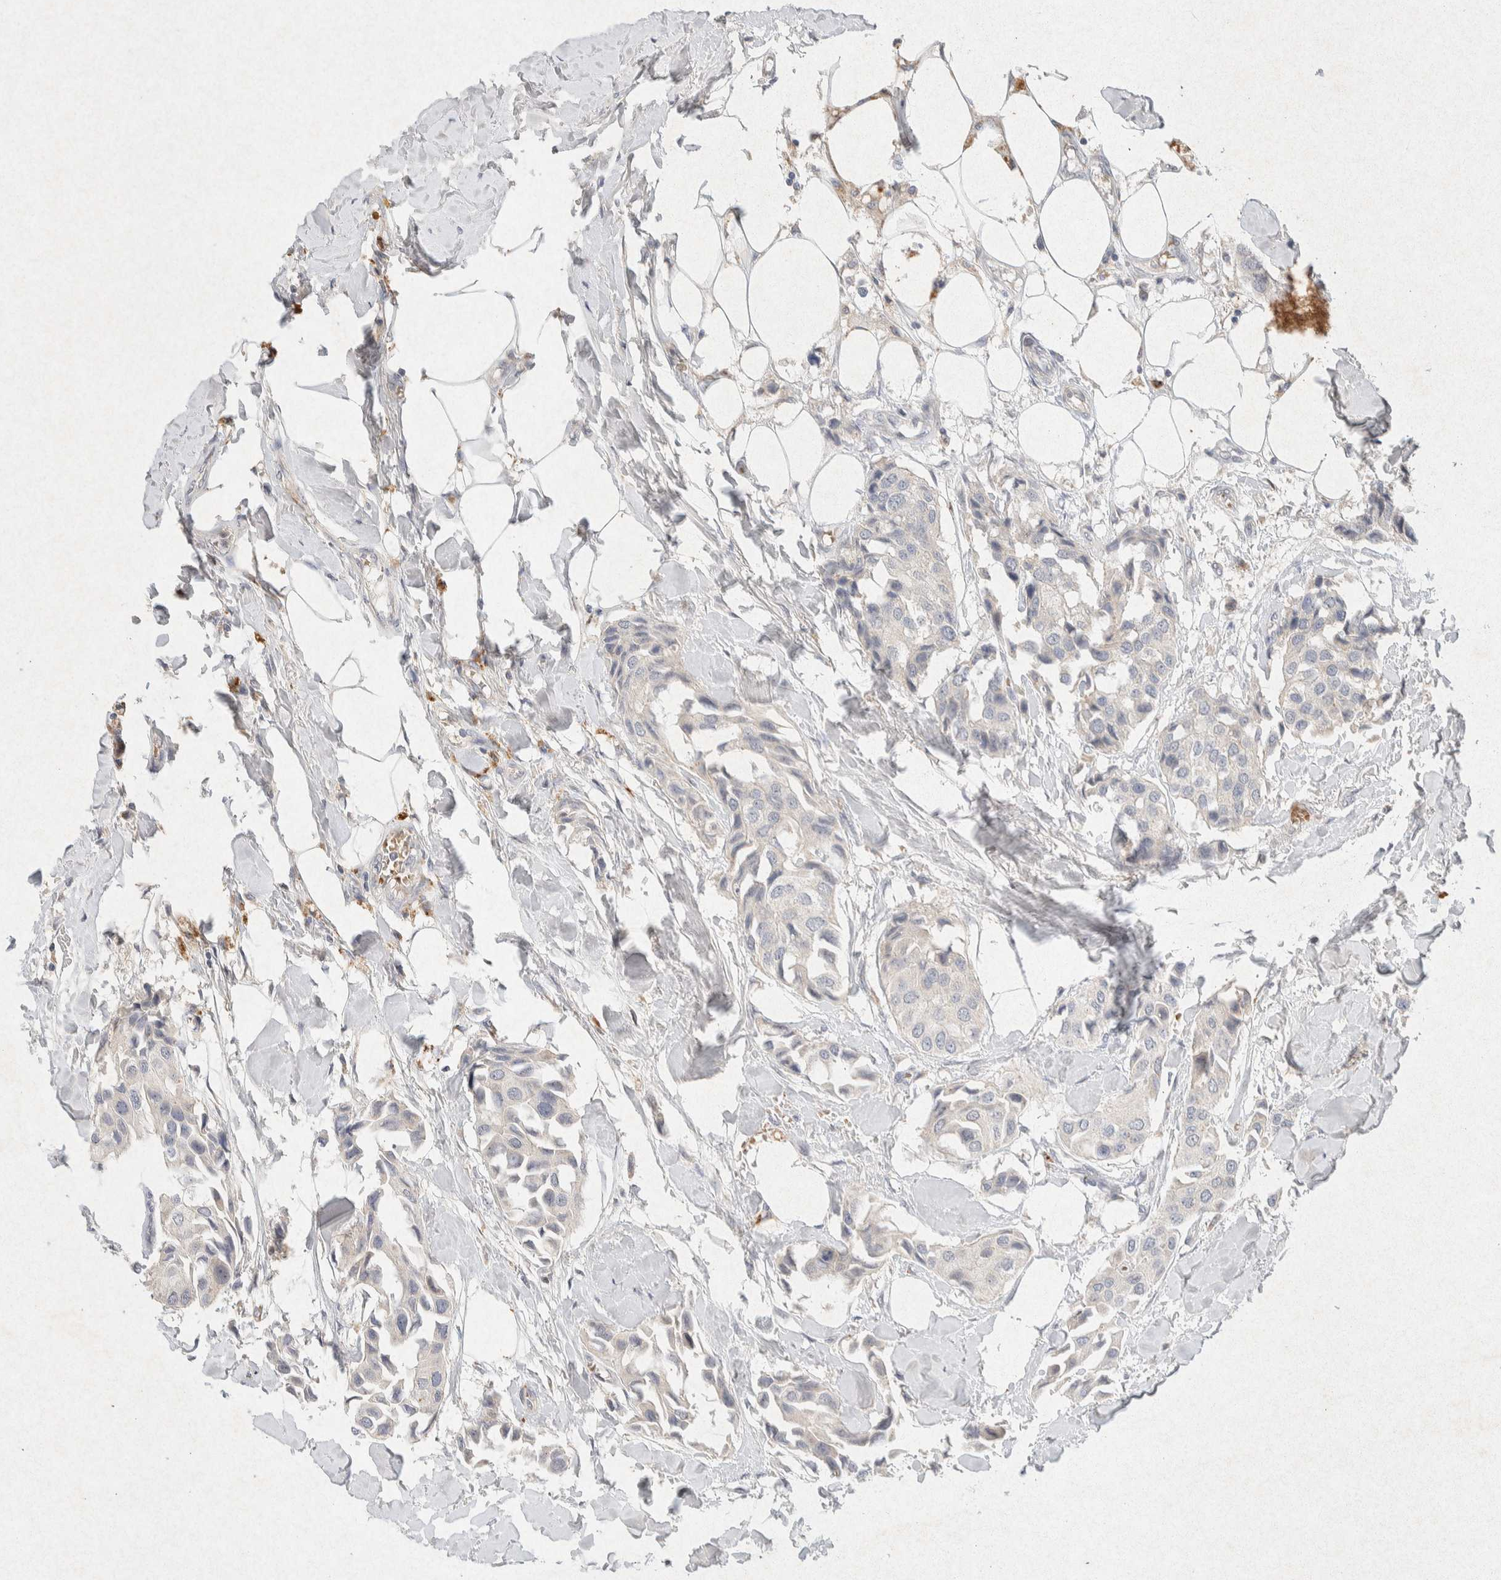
{"staining": {"intensity": "negative", "quantity": "none", "location": "none"}, "tissue": "breast cancer", "cell_type": "Tumor cells", "image_type": "cancer", "snomed": [{"axis": "morphology", "description": "Duct carcinoma"}, {"axis": "topography", "description": "Breast"}], "caption": "A high-resolution photomicrograph shows immunohistochemistry (IHC) staining of breast cancer (invasive ductal carcinoma), which exhibits no significant expression in tumor cells. (DAB immunohistochemistry, high magnification).", "gene": "GNAI1", "patient": {"sex": "female", "age": 80}}